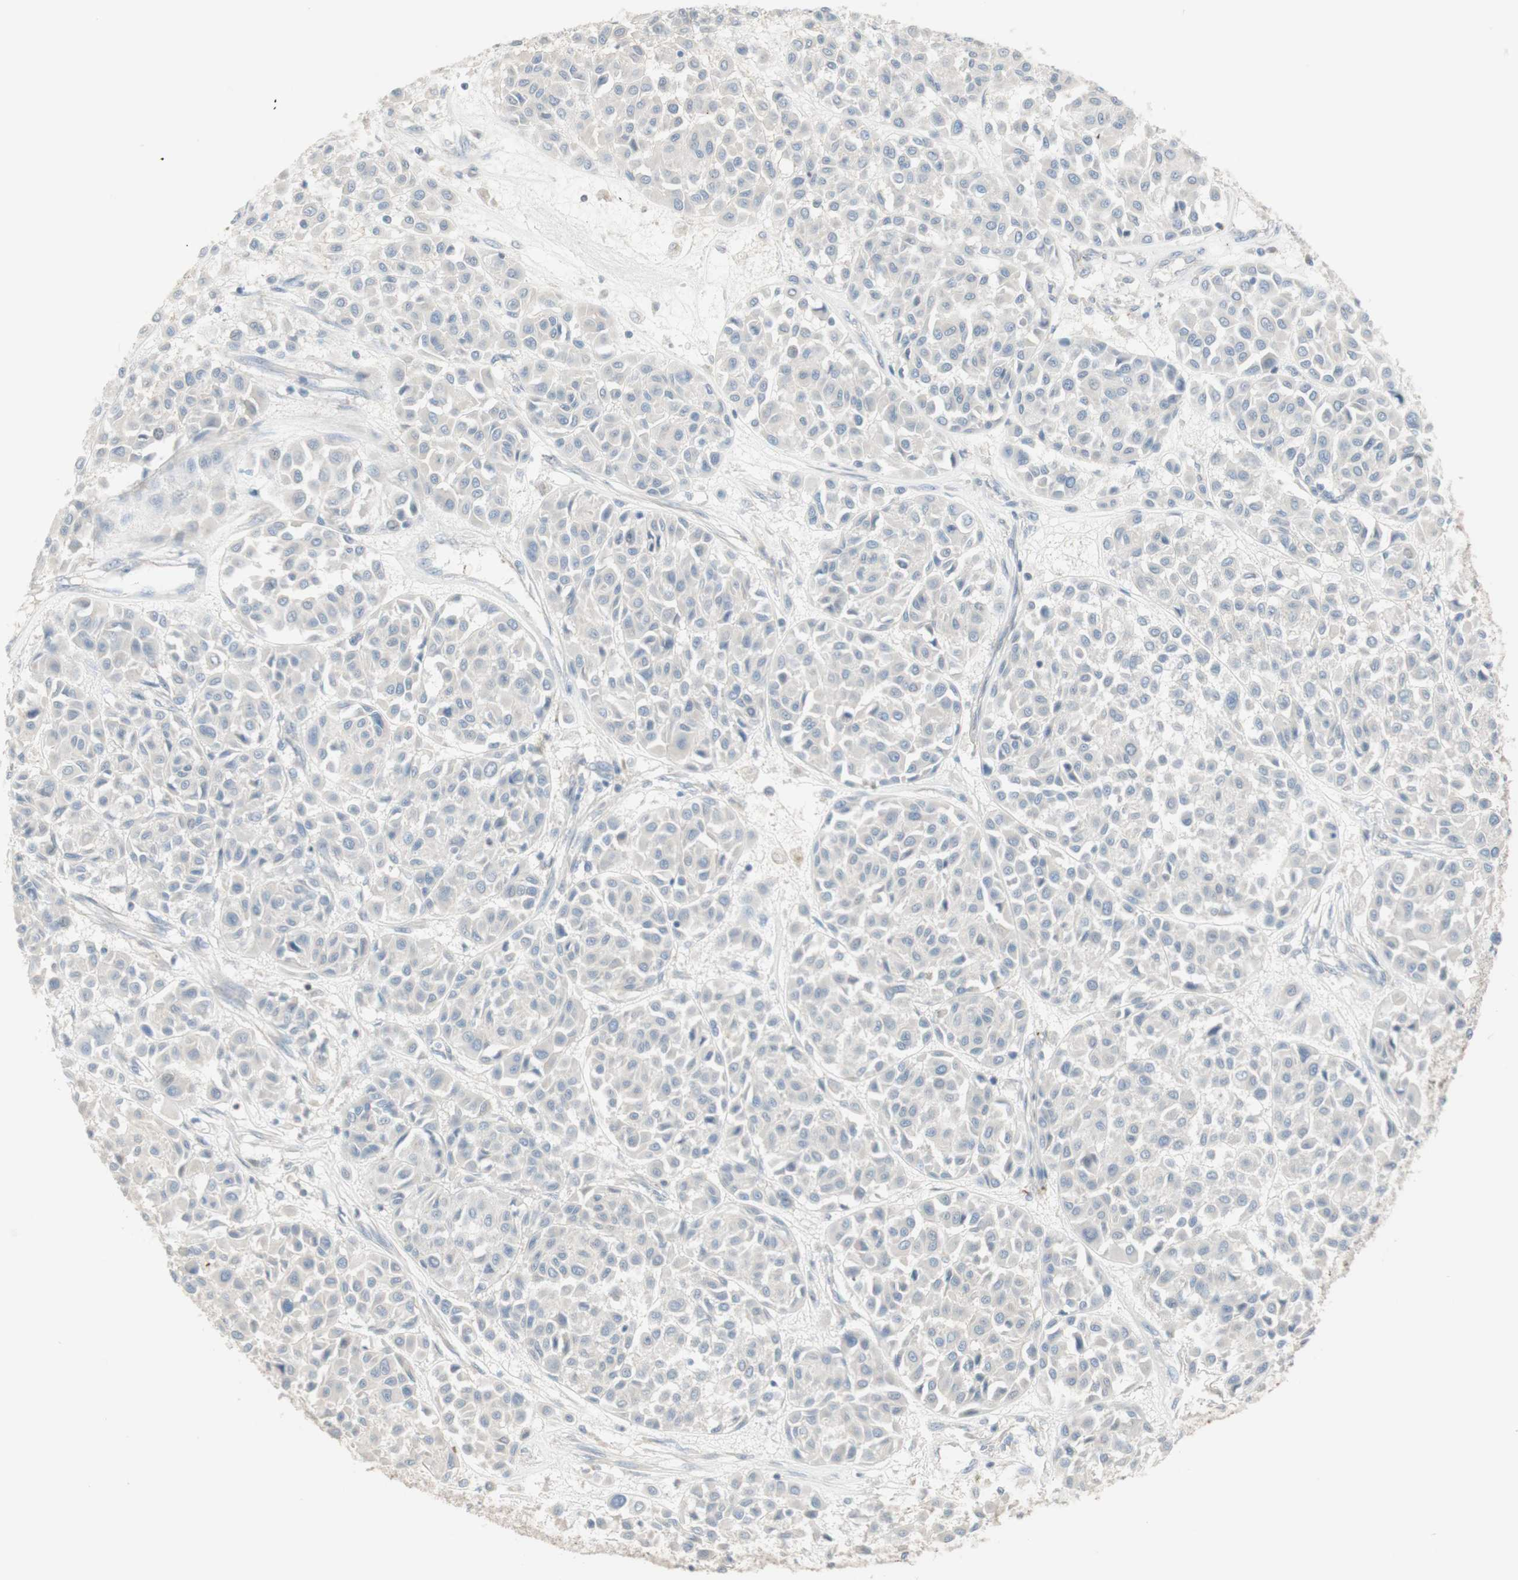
{"staining": {"intensity": "negative", "quantity": "none", "location": "none"}, "tissue": "melanoma", "cell_type": "Tumor cells", "image_type": "cancer", "snomed": [{"axis": "morphology", "description": "Malignant melanoma, Metastatic site"}, {"axis": "topography", "description": "Soft tissue"}], "caption": "High magnification brightfield microscopy of malignant melanoma (metastatic site) stained with DAB (3,3'-diaminobenzidine) (brown) and counterstained with hematoxylin (blue): tumor cells show no significant positivity.", "gene": "MANEA", "patient": {"sex": "male", "age": 41}}